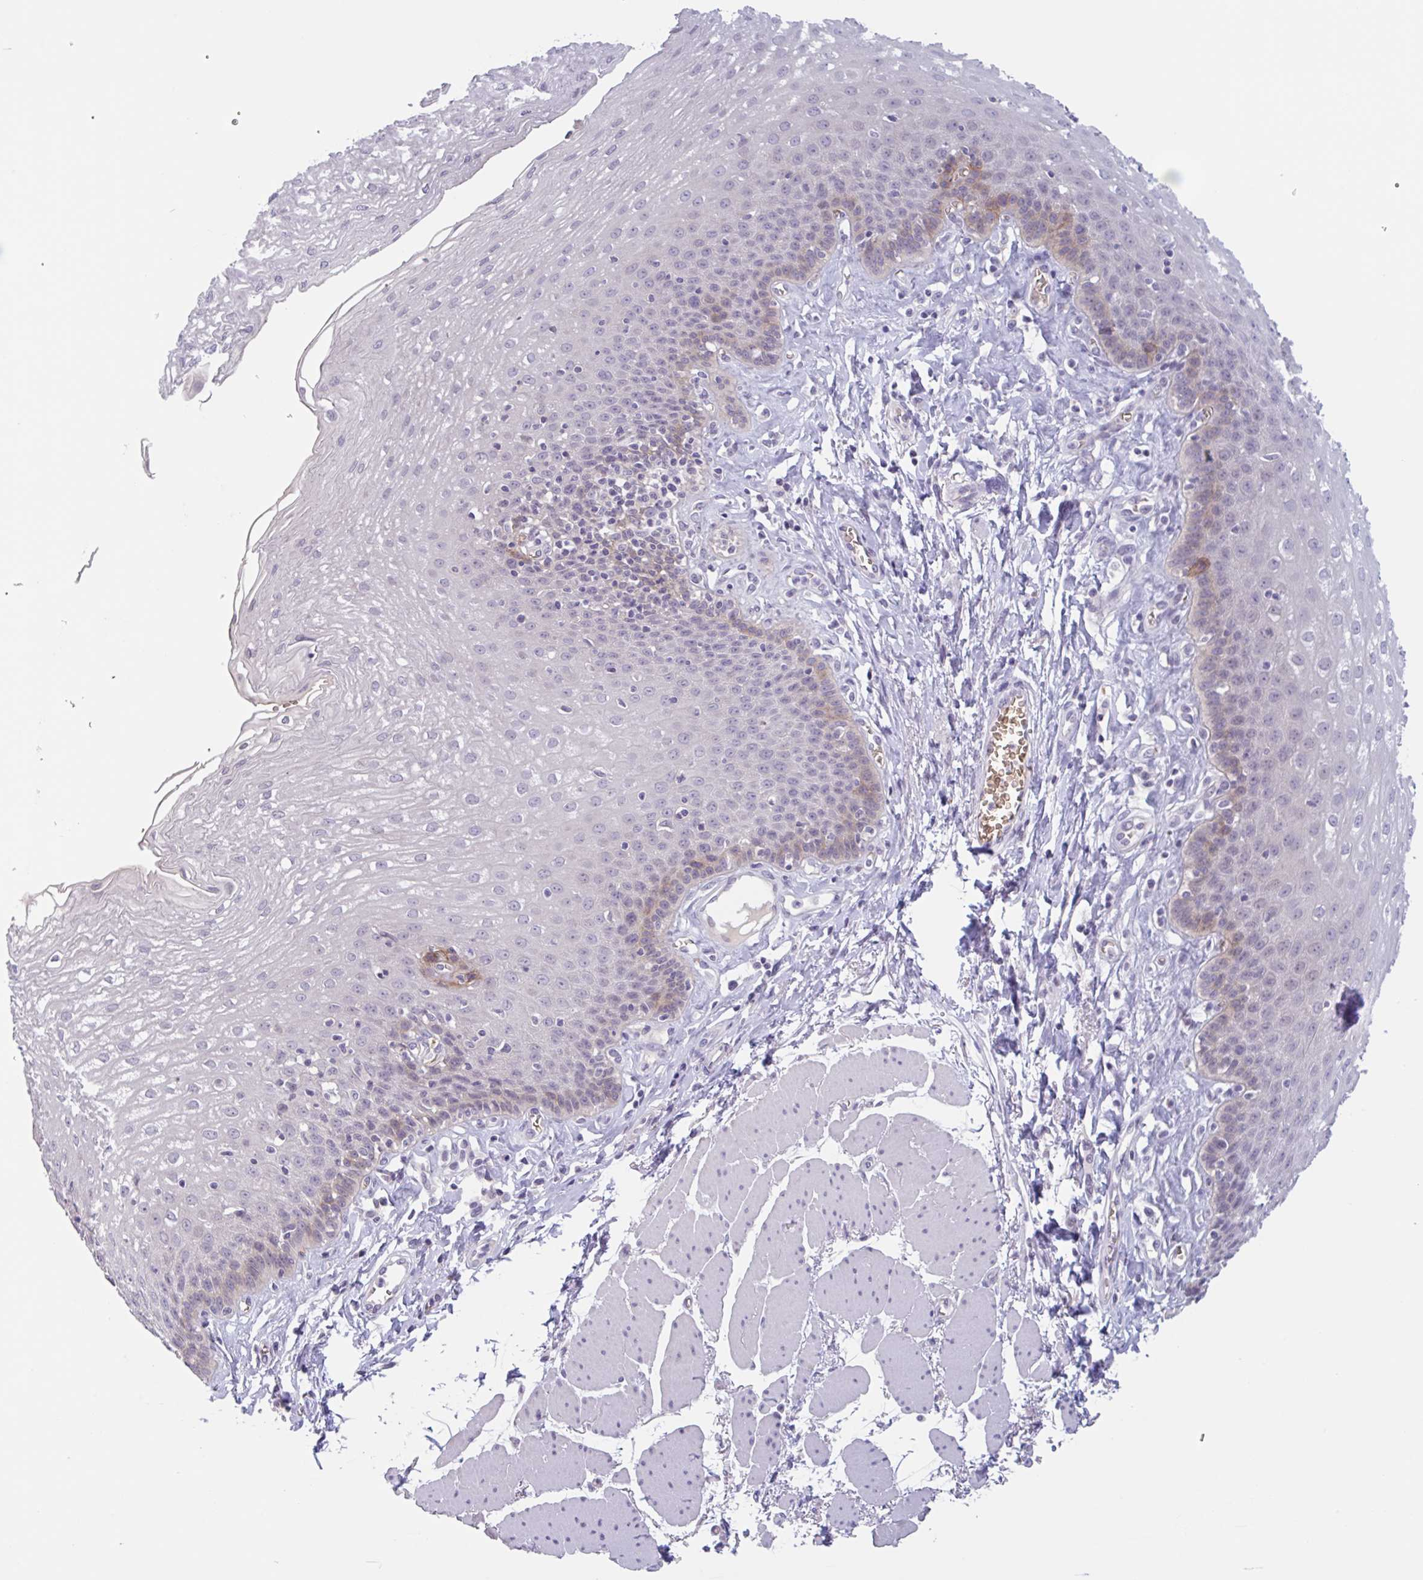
{"staining": {"intensity": "weak", "quantity": "<25%", "location": "cytoplasmic/membranous"}, "tissue": "esophagus", "cell_type": "Squamous epithelial cells", "image_type": "normal", "snomed": [{"axis": "morphology", "description": "Normal tissue, NOS"}, {"axis": "topography", "description": "Esophagus"}], "caption": "There is no significant positivity in squamous epithelial cells of esophagus. (DAB IHC with hematoxylin counter stain).", "gene": "RHAG", "patient": {"sex": "female", "age": 81}}